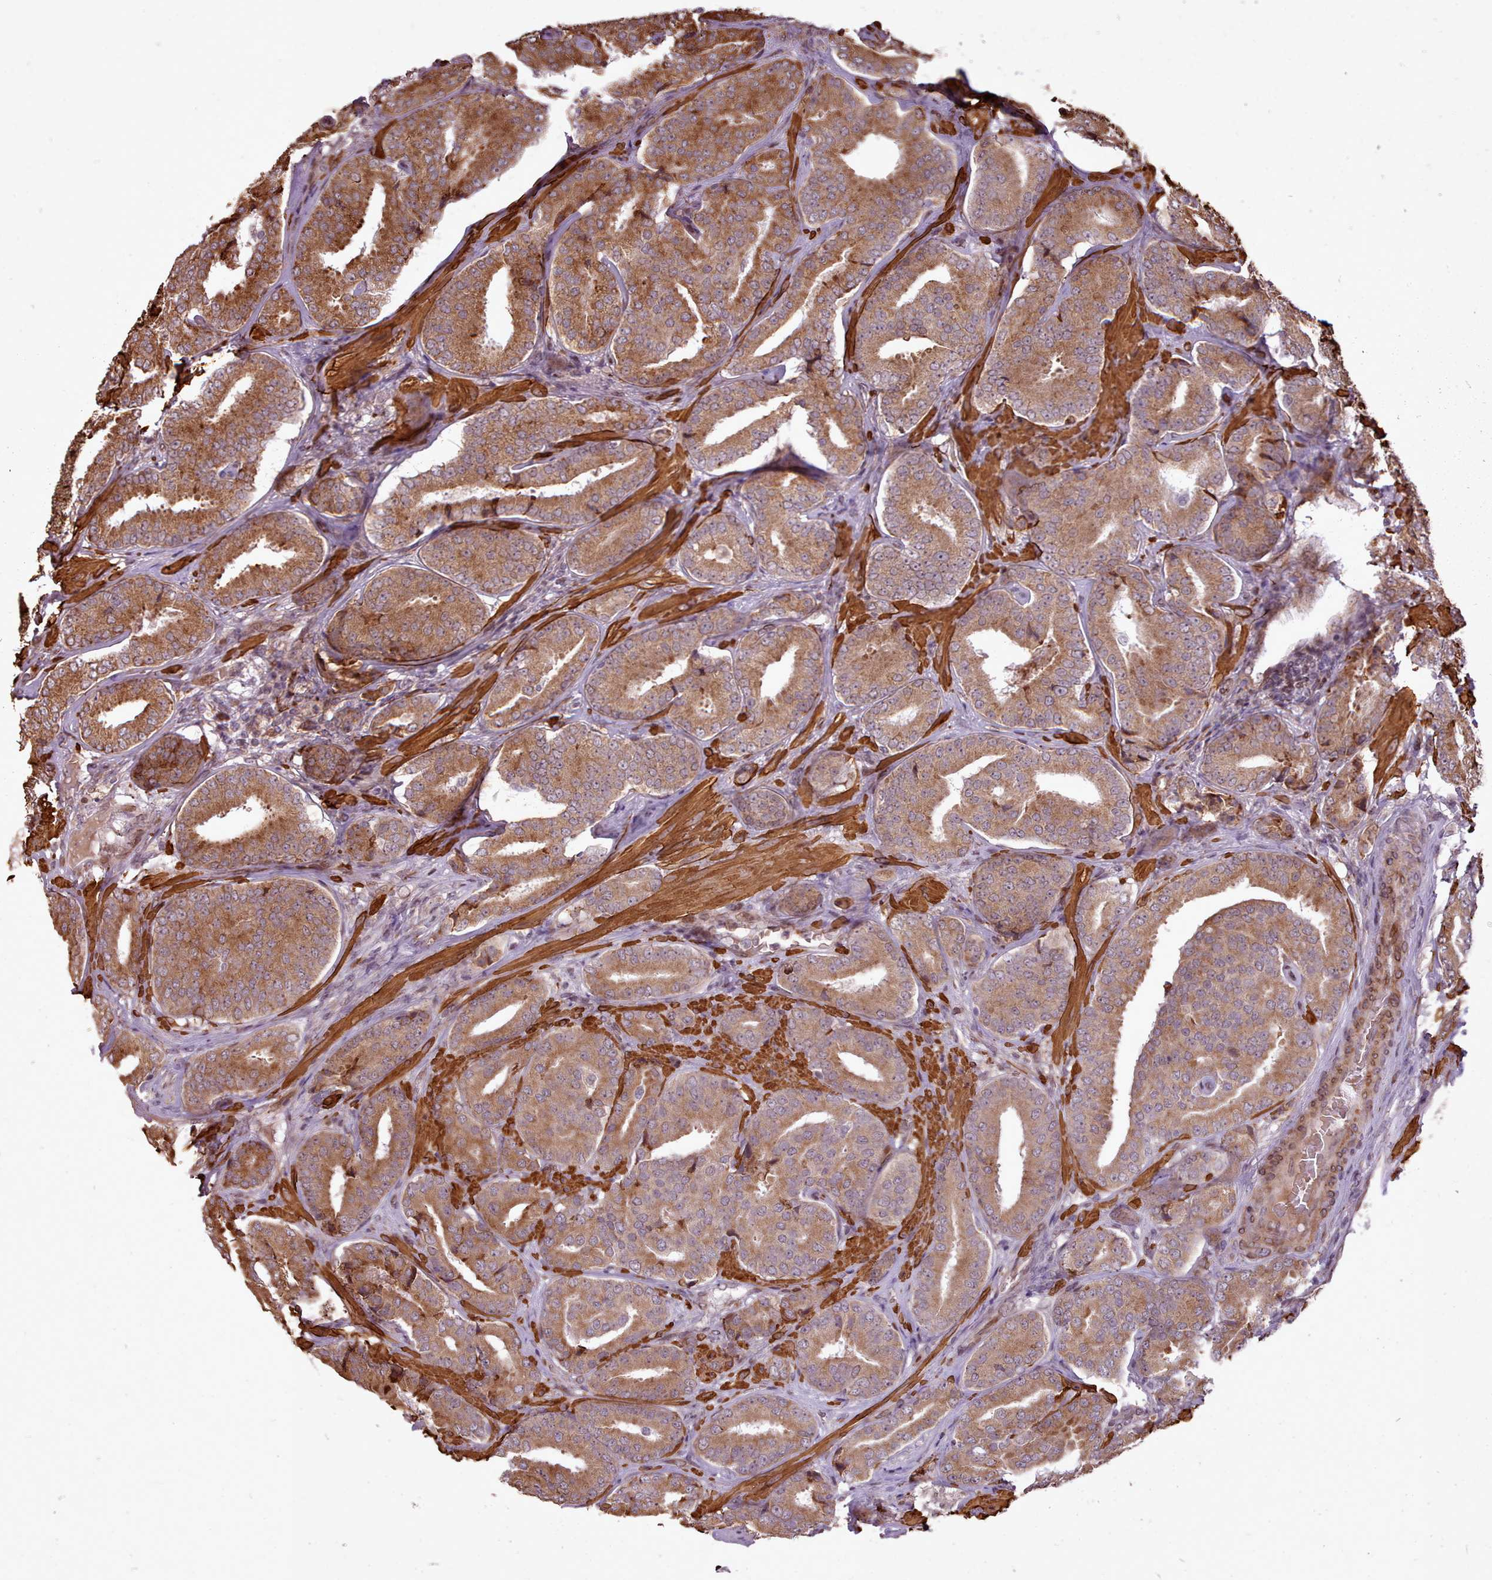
{"staining": {"intensity": "moderate", "quantity": ">75%", "location": "cytoplasmic/membranous"}, "tissue": "prostate cancer", "cell_type": "Tumor cells", "image_type": "cancer", "snomed": [{"axis": "morphology", "description": "Adenocarcinoma, High grade"}, {"axis": "topography", "description": "Prostate"}], "caption": "There is medium levels of moderate cytoplasmic/membranous positivity in tumor cells of adenocarcinoma (high-grade) (prostate), as demonstrated by immunohistochemical staining (brown color).", "gene": "CABP1", "patient": {"sex": "male", "age": 63}}